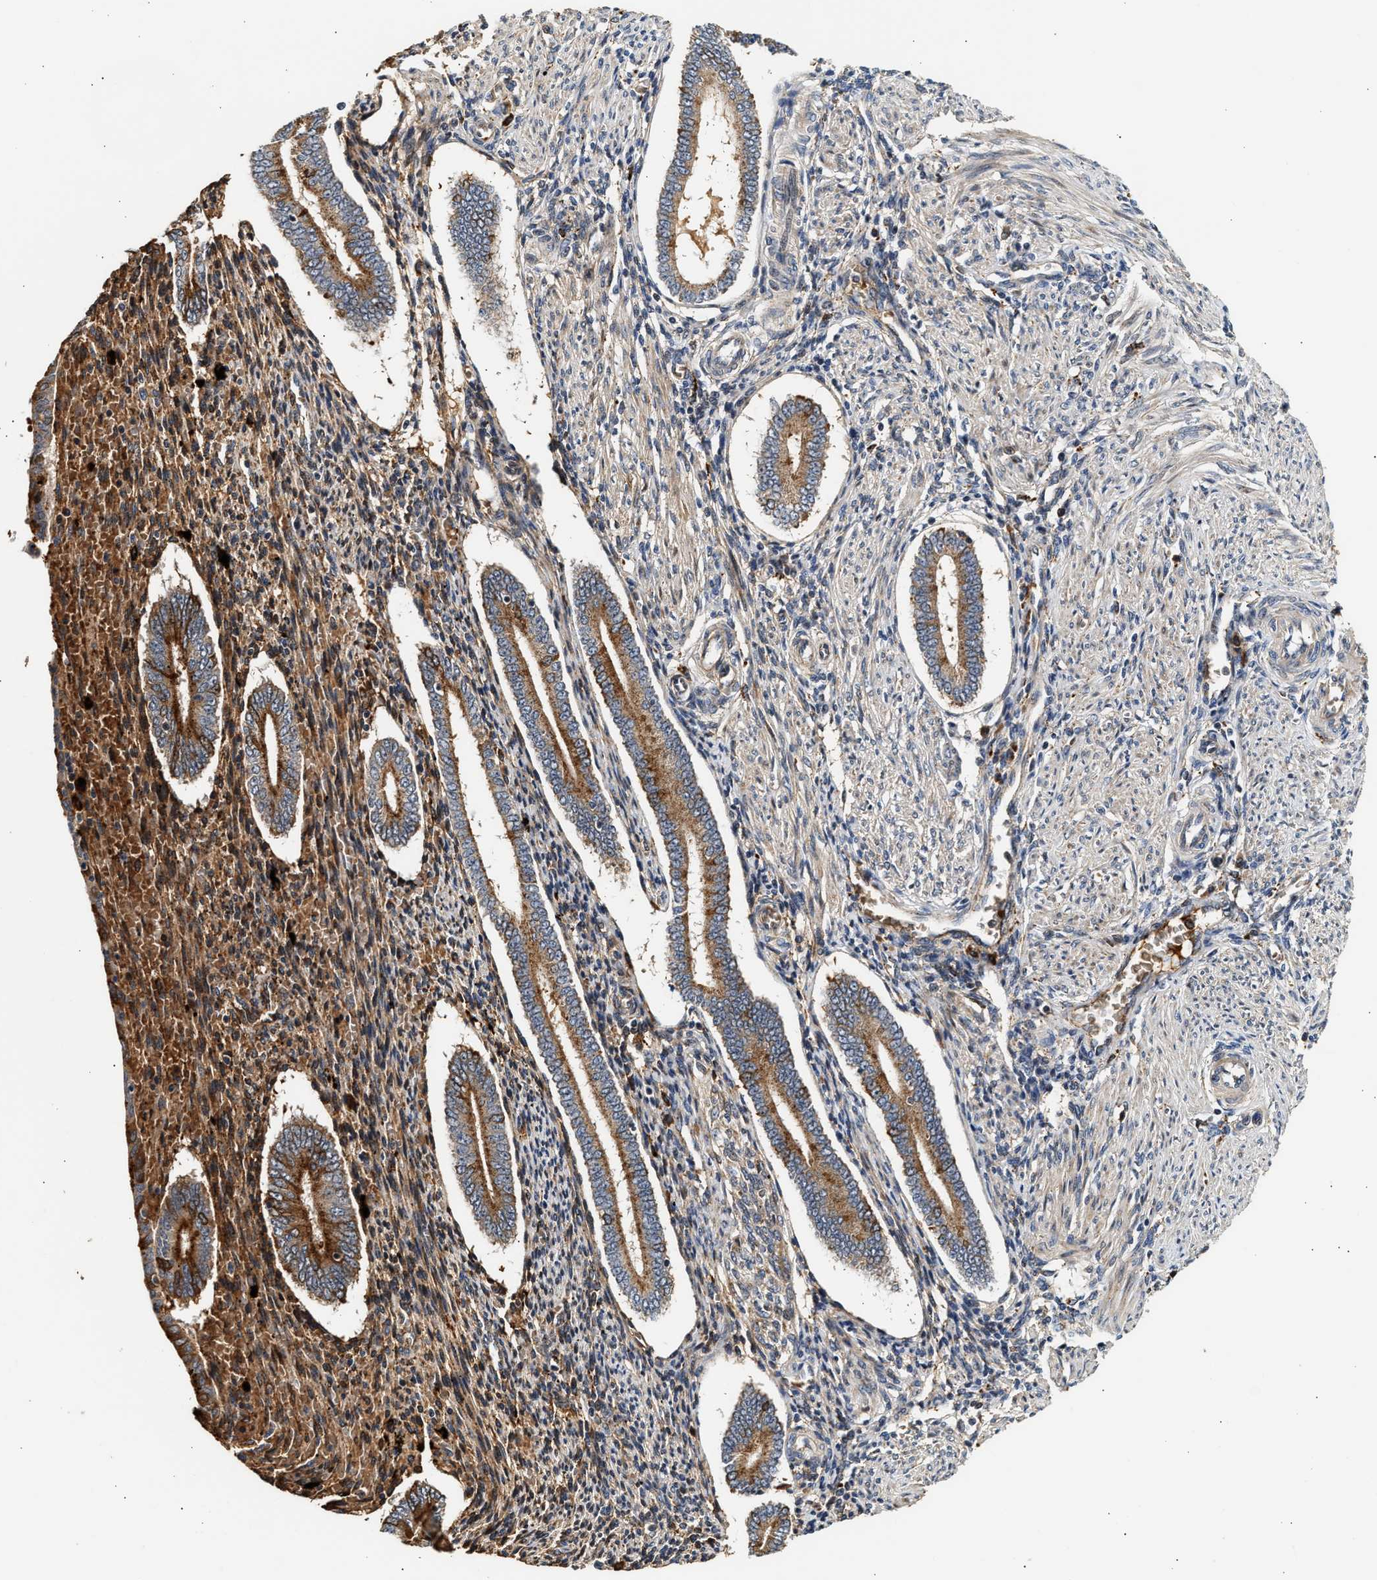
{"staining": {"intensity": "moderate", "quantity": "<25%", "location": "cytoplasmic/membranous"}, "tissue": "endometrium", "cell_type": "Cells in endometrial stroma", "image_type": "normal", "snomed": [{"axis": "morphology", "description": "Normal tissue, NOS"}, {"axis": "topography", "description": "Endometrium"}], "caption": "Immunohistochemistry (IHC) histopathology image of benign human endometrium stained for a protein (brown), which shows low levels of moderate cytoplasmic/membranous expression in about <25% of cells in endometrial stroma.", "gene": "PLD3", "patient": {"sex": "female", "age": 42}}